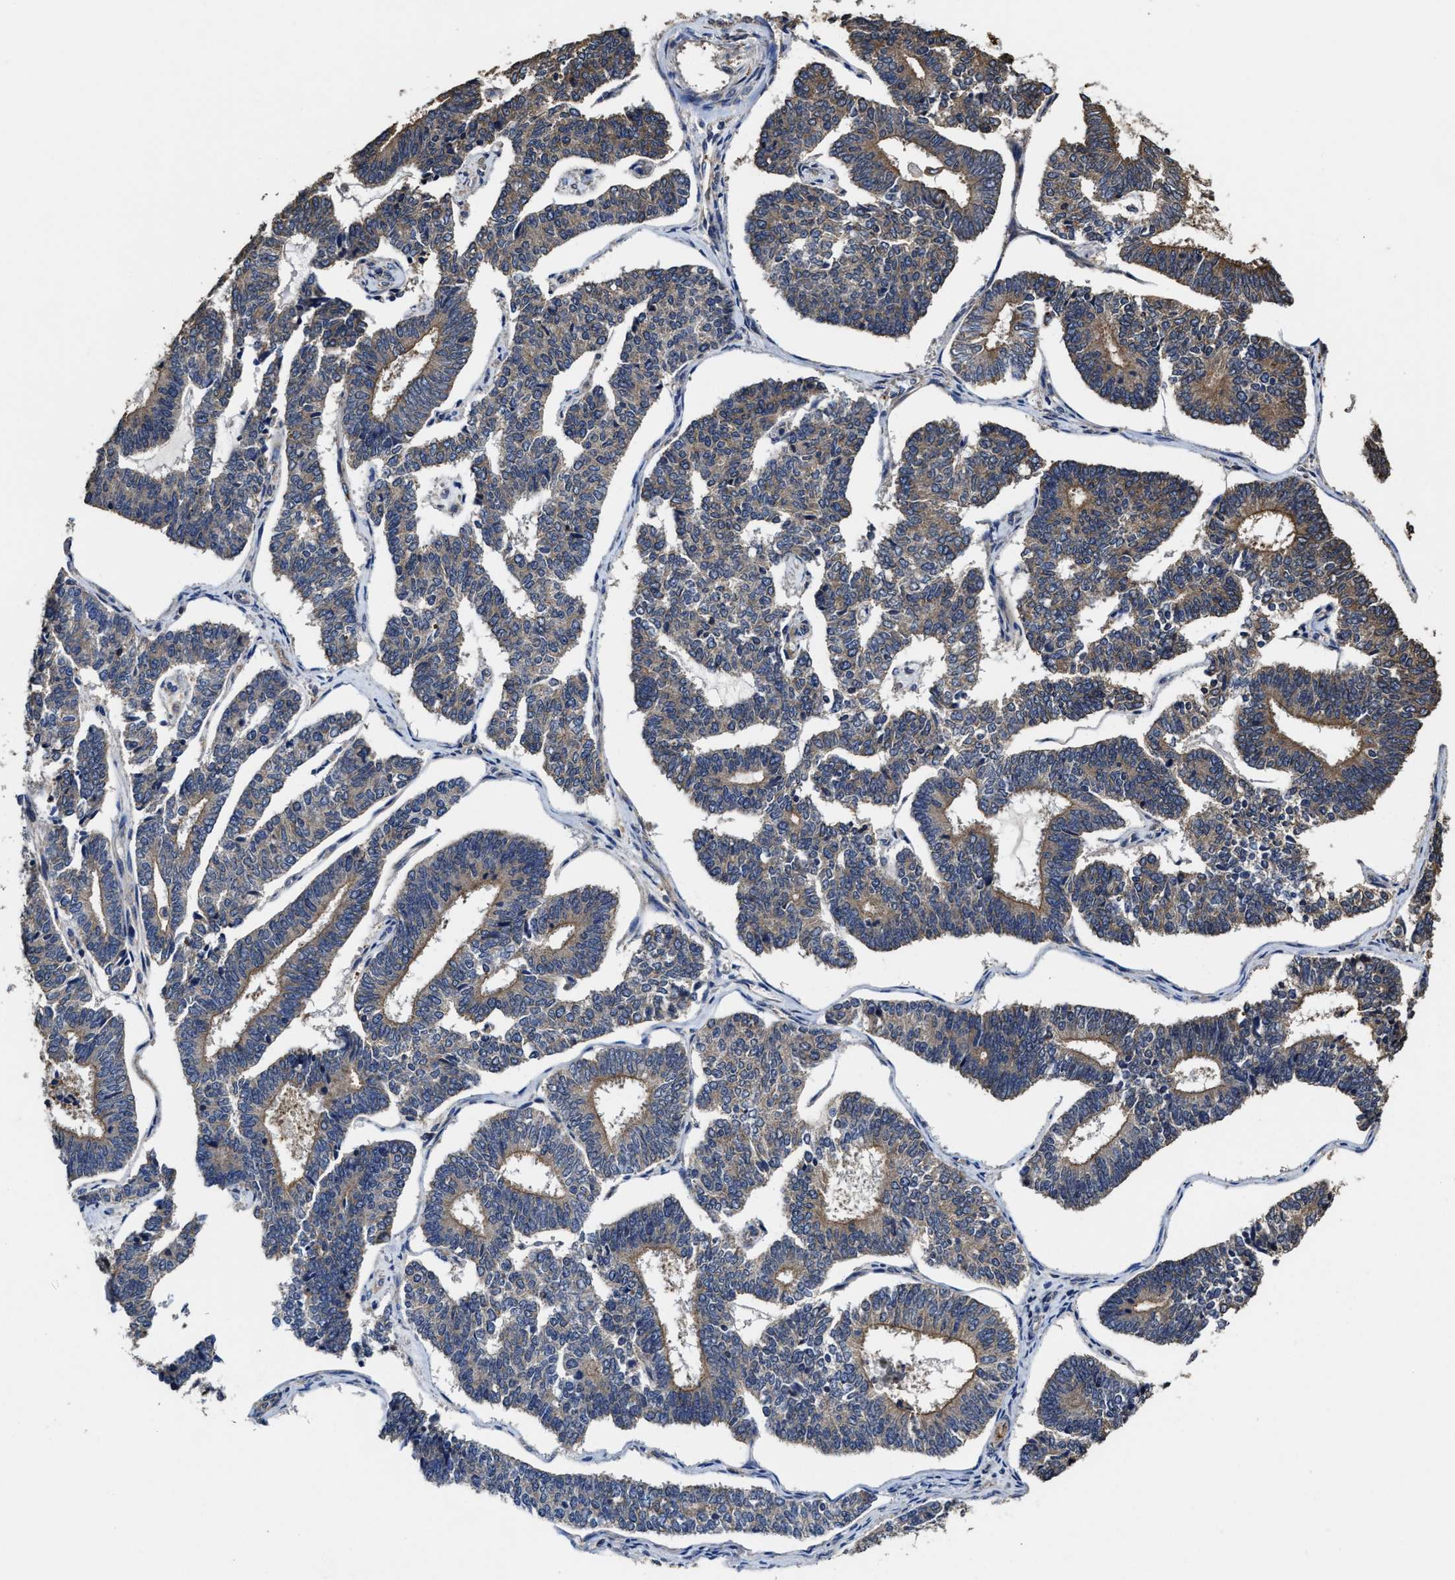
{"staining": {"intensity": "weak", "quantity": "25%-75%", "location": "cytoplasmic/membranous"}, "tissue": "endometrial cancer", "cell_type": "Tumor cells", "image_type": "cancer", "snomed": [{"axis": "morphology", "description": "Adenocarcinoma, NOS"}, {"axis": "topography", "description": "Endometrium"}], "caption": "The immunohistochemical stain highlights weak cytoplasmic/membranous positivity in tumor cells of endometrial adenocarcinoma tissue.", "gene": "SFXN4", "patient": {"sex": "female", "age": 70}}